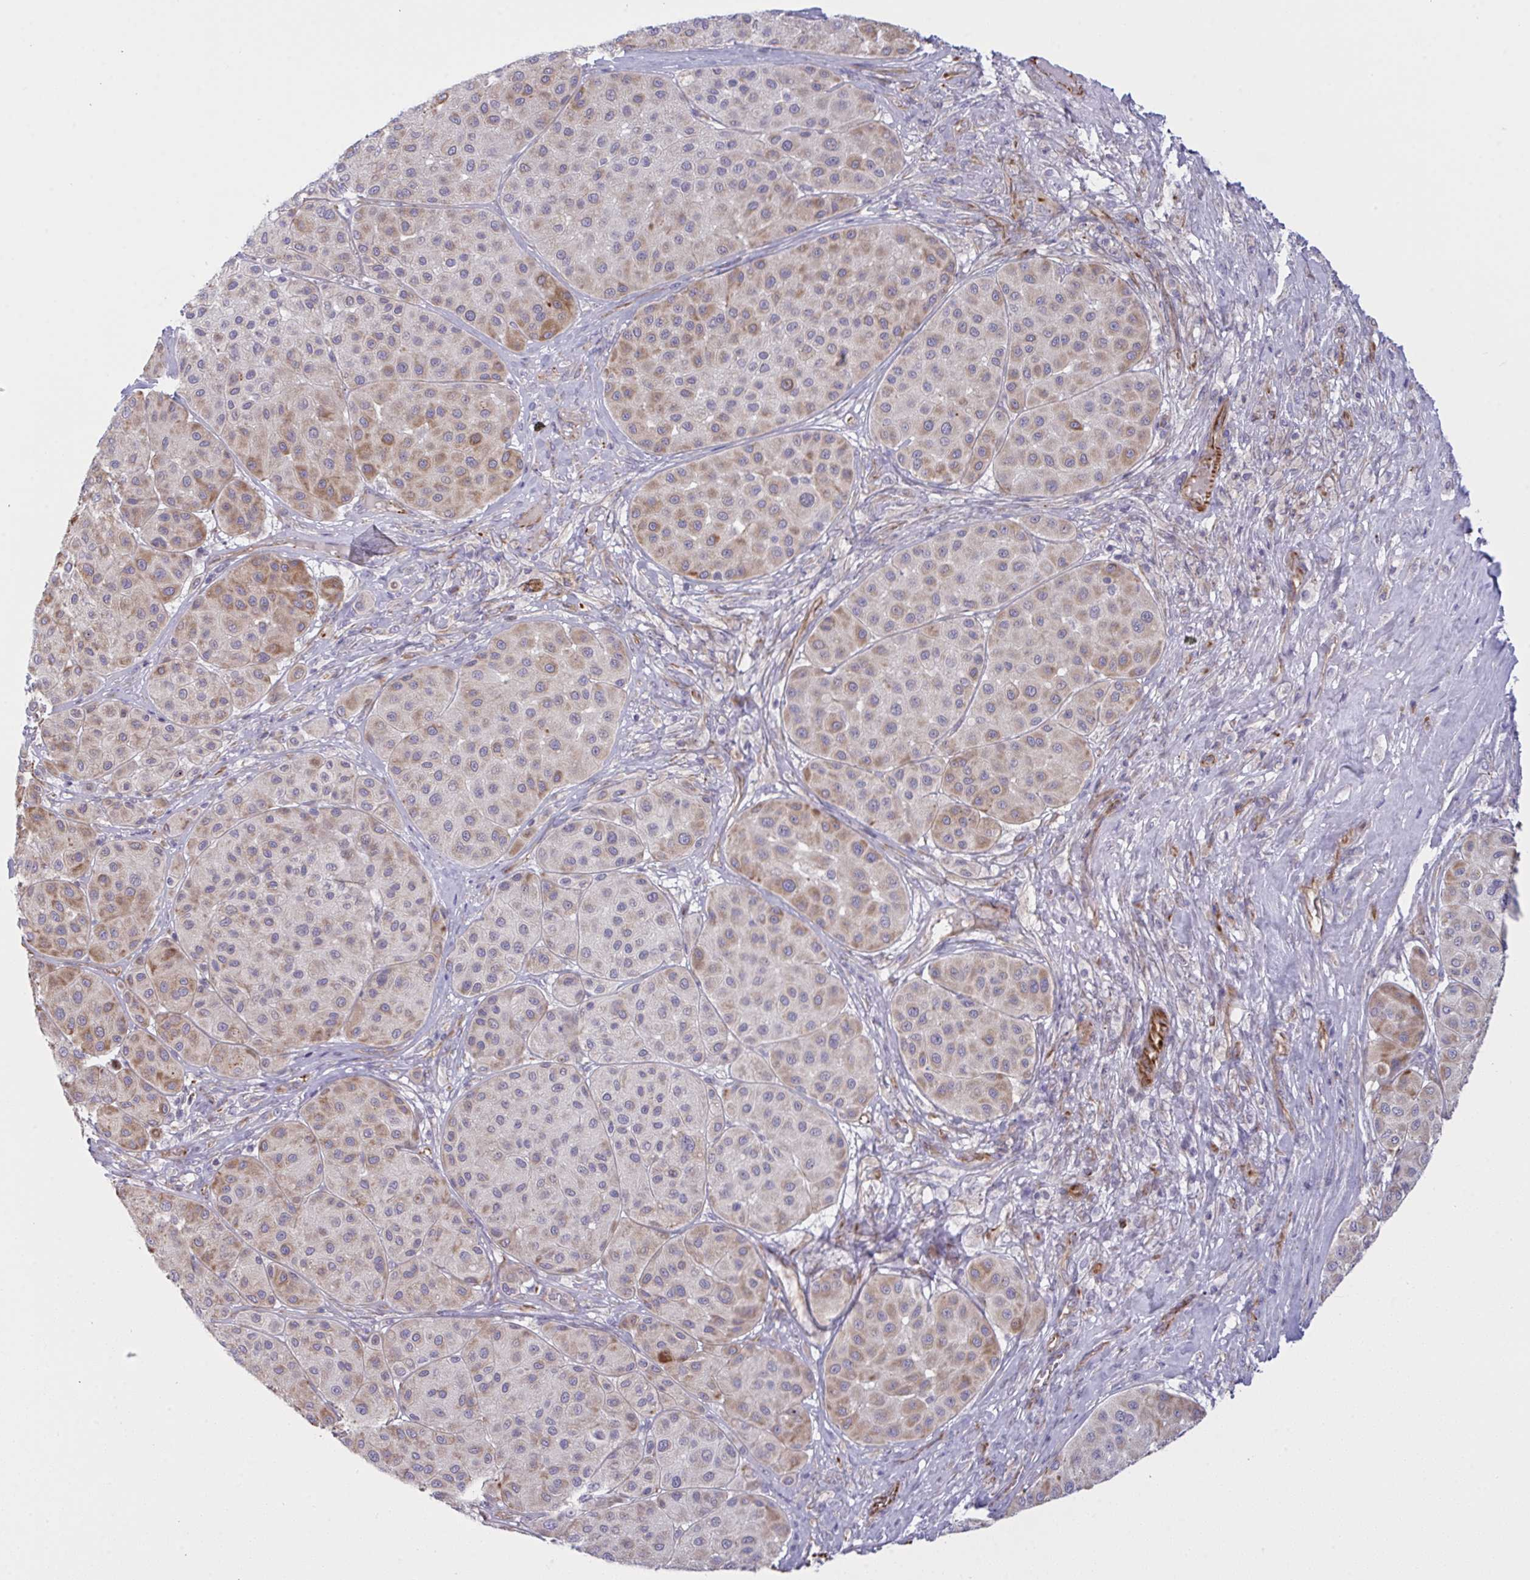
{"staining": {"intensity": "moderate", "quantity": "25%-75%", "location": "cytoplasmic/membranous"}, "tissue": "melanoma", "cell_type": "Tumor cells", "image_type": "cancer", "snomed": [{"axis": "morphology", "description": "Malignant melanoma, Metastatic site"}, {"axis": "topography", "description": "Smooth muscle"}], "caption": "The histopathology image exhibits a brown stain indicating the presence of a protein in the cytoplasmic/membranous of tumor cells in melanoma.", "gene": "DCBLD1", "patient": {"sex": "male", "age": 41}}